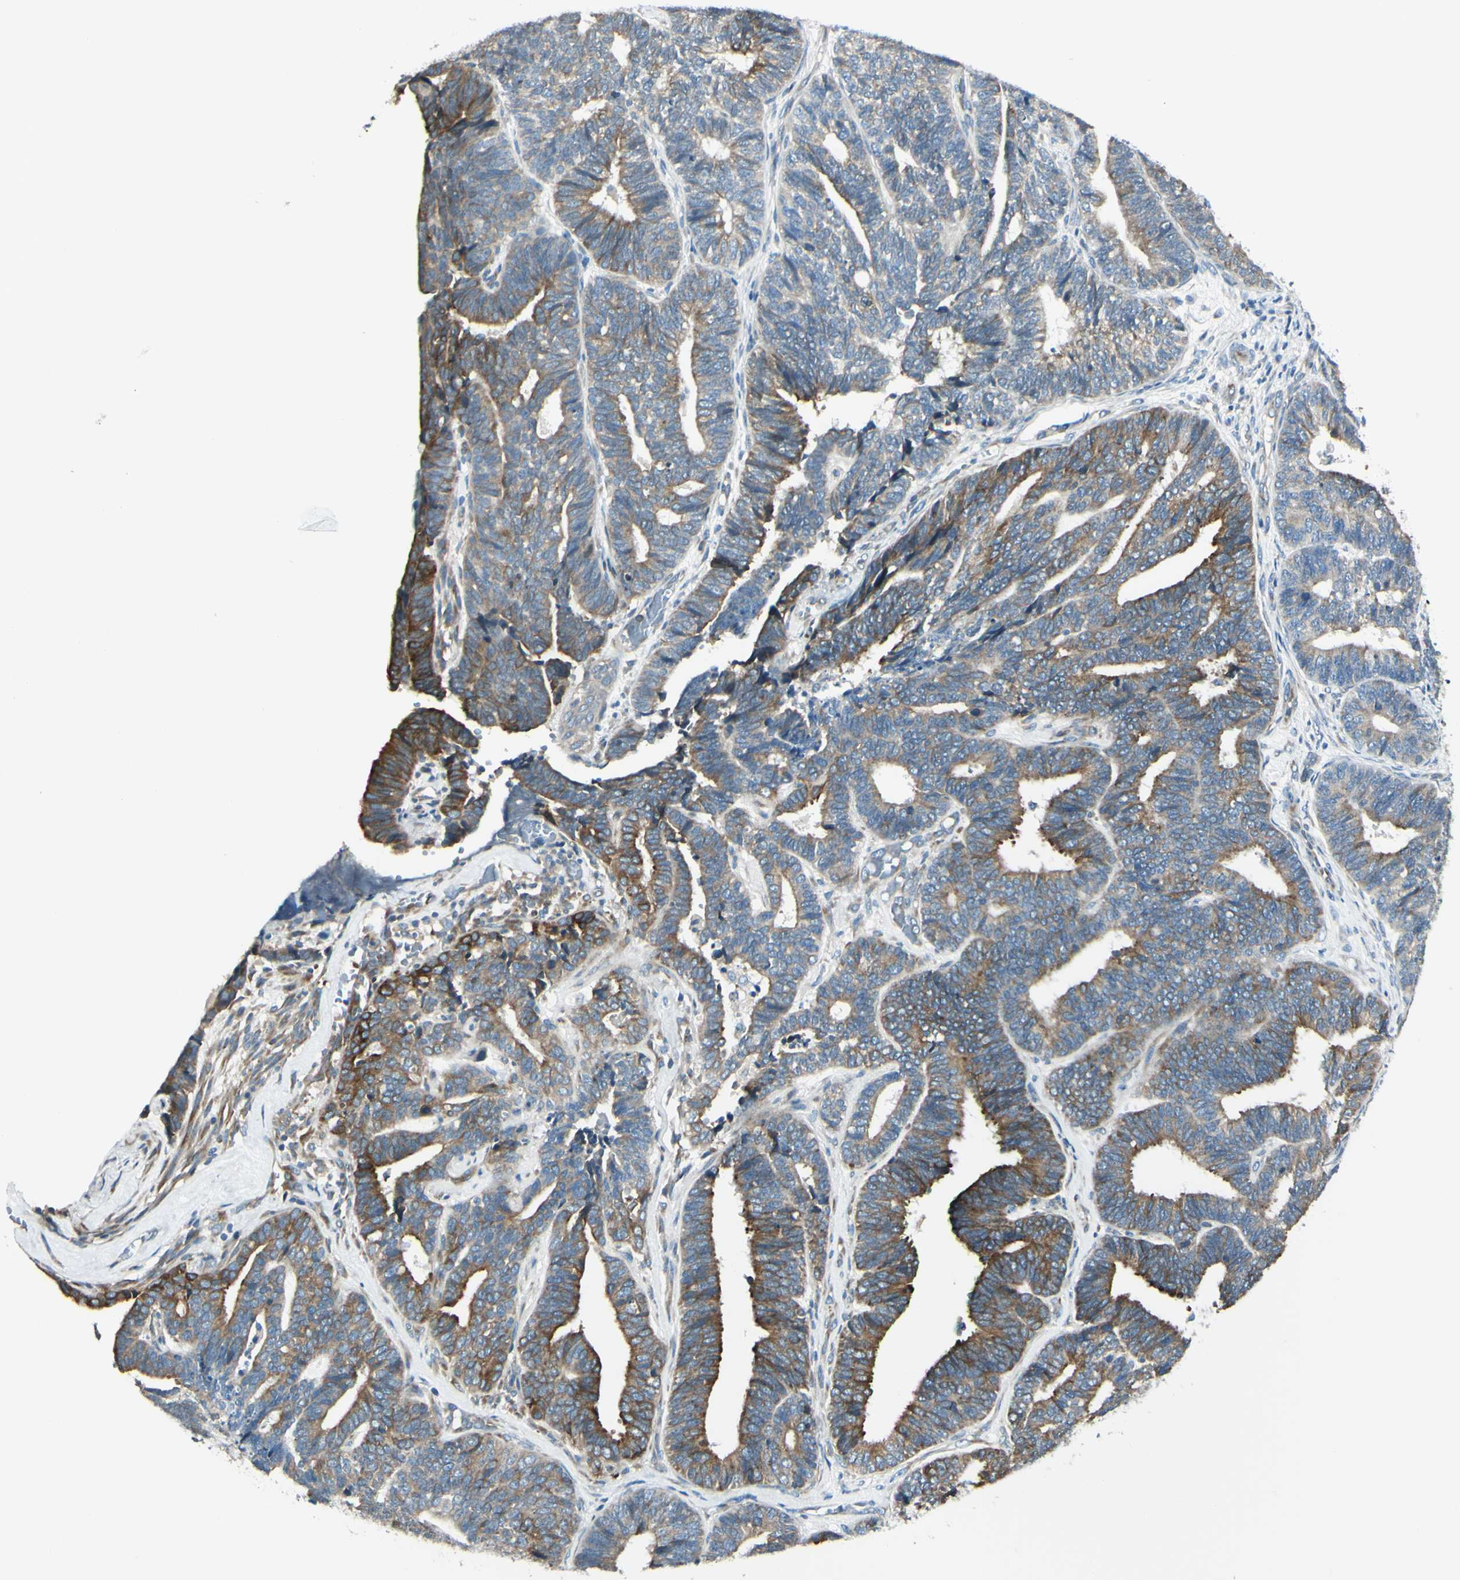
{"staining": {"intensity": "moderate", "quantity": ">75%", "location": "cytoplasmic/membranous"}, "tissue": "endometrial cancer", "cell_type": "Tumor cells", "image_type": "cancer", "snomed": [{"axis": "morphology", "description": "Adenocarcinoma, NOS"}, {"axis": "topography", "description": "Endometrium"}], "caption": "Human endometrial cancer stained for a protein (brown) displays moderate cytoplasmic/membranous positive staining in about >75% of tumor cells.", "gene": "SELENOS", "patient": {"sex": "female", "age": 70}}